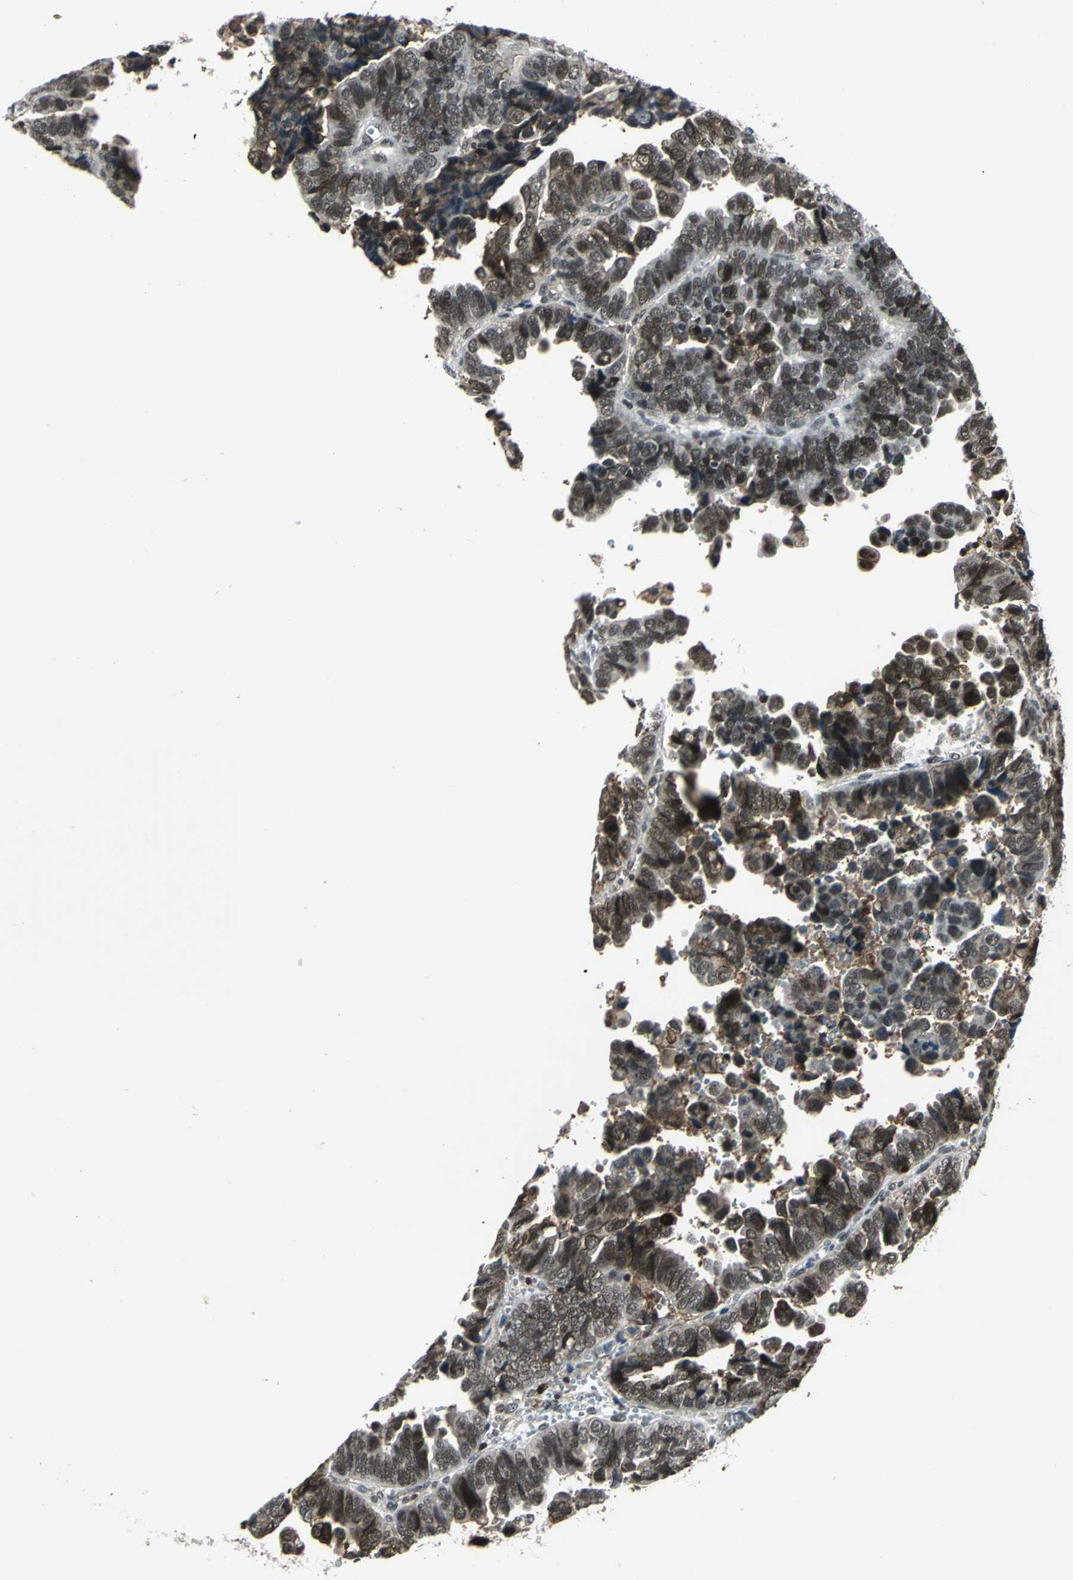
{"staining": {"intensity": "moderate", "quantity": ">75%", "location": "cytoplasmic/membranous,nuclear"}, "tissue": "endometrial cancer", "cell_type": "Tumor cells", "image_type": "cancer", "snomed": [{"axis": "morphology", "description": "Adenocarcinoma, NOS"}, {"axis": "topography", "description": "Endometrium"}], "caption": "The micrograph reveals immunohistochemical staining of endometrial cancer. There is moderate cytoplasmic/membranous and nuclear positivity is present in approximately >75% of tumor cells.", "gene": "NR2C2", "patient": {"sex": "female", "age": 75}}